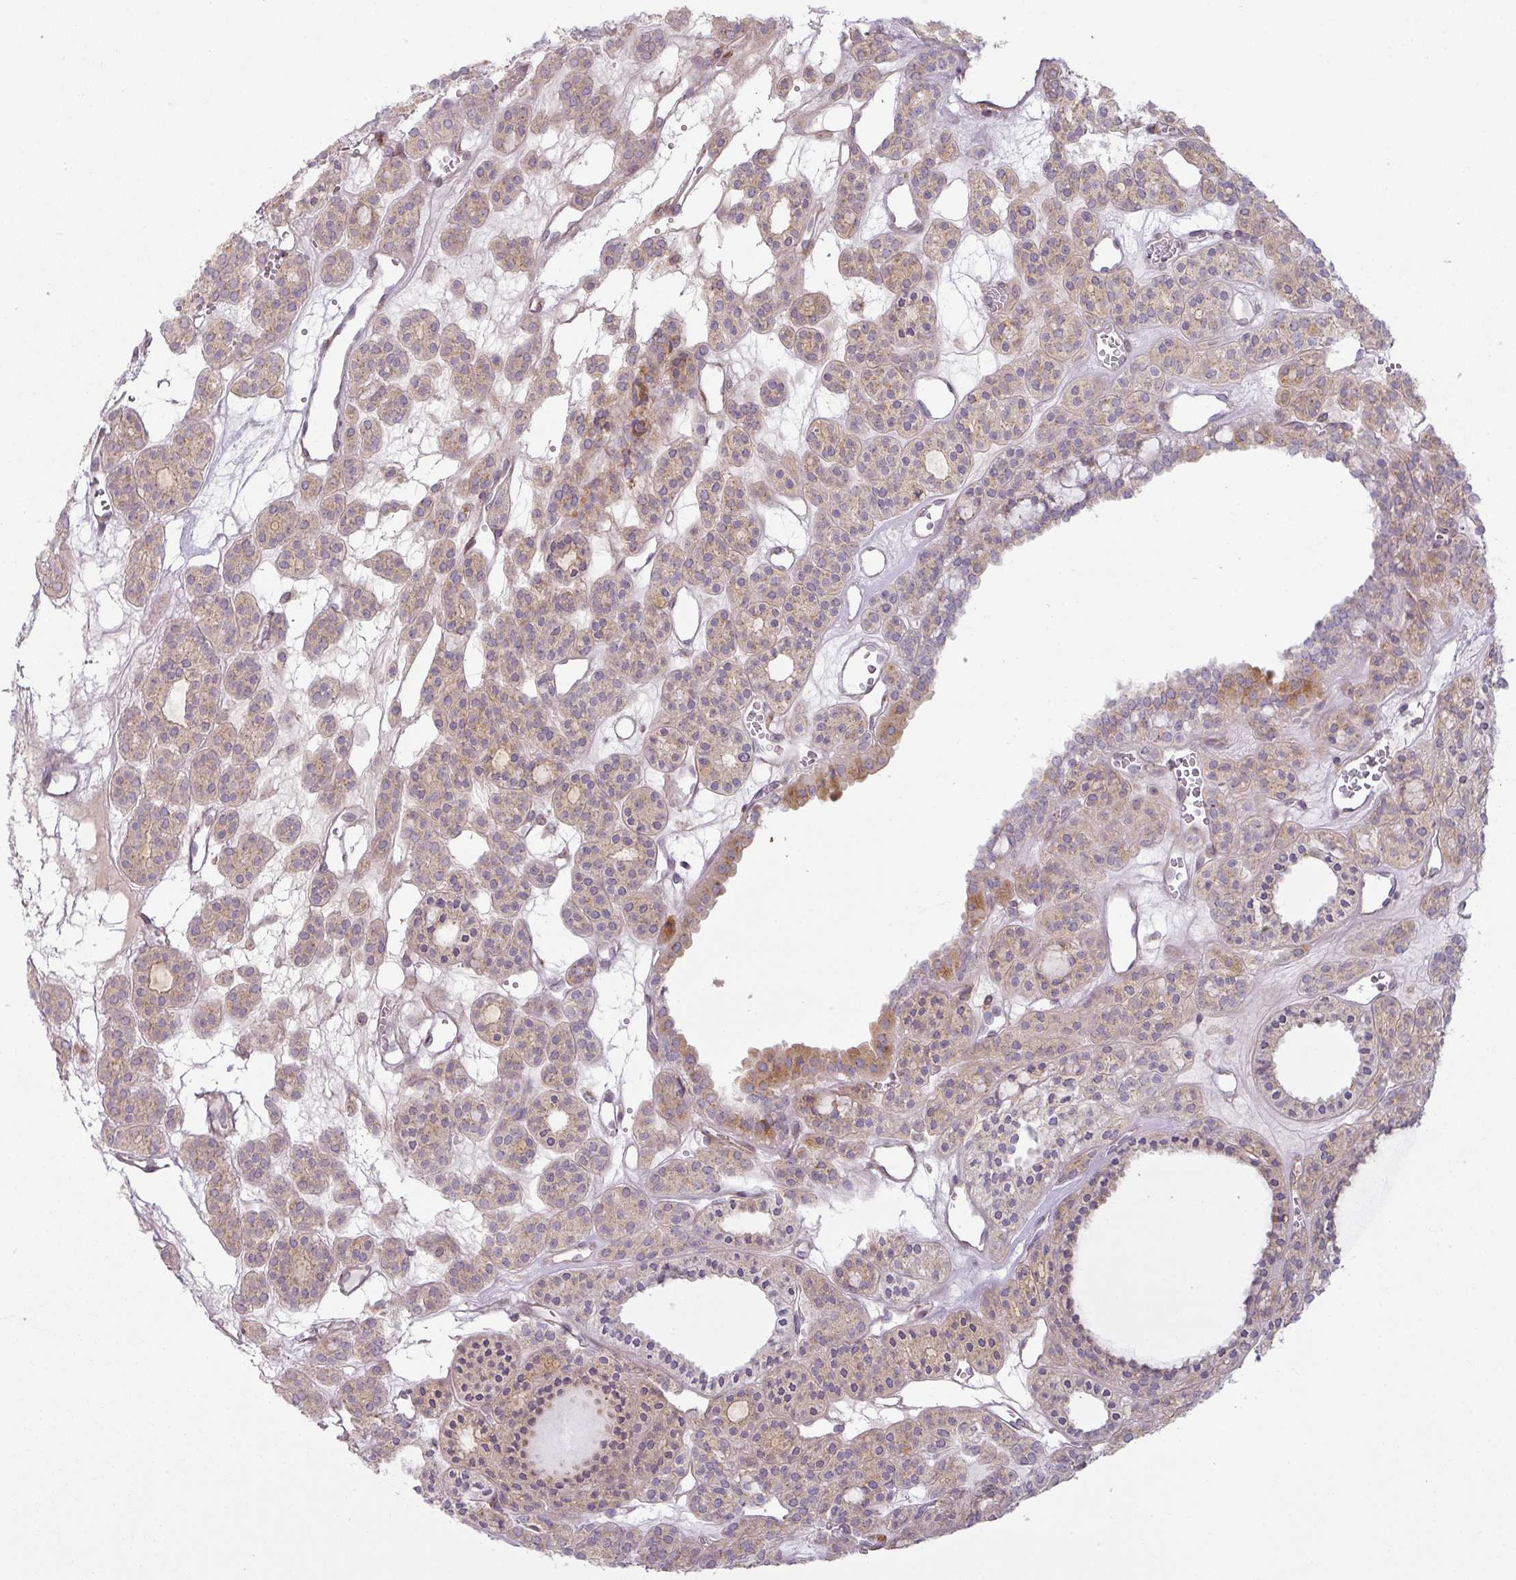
{"staining": {"intensity": "weak", "quantity": "25%-75%", "location": "cytoplasmic/membranous"}, "tissue": "thyroid cancer", "cell_type": "Tumor cells", "image_type": "cancer", "snomed": [{"axis": "morphology", "description": "Follicular adenoma carcinoma, NOS"}, {"axis": "topography", "description": "Thyroid gland"}], "caption": "Approximately 25%-75% of tumor cells in human follicular adenoma carcinoma (thyroid) show weak cytoplasmic/membranous protein positivity as visualized by brown immunohistochemical staining.", "gene": "CCDC144A", "patient": {"sex": "female", "age": 63}}